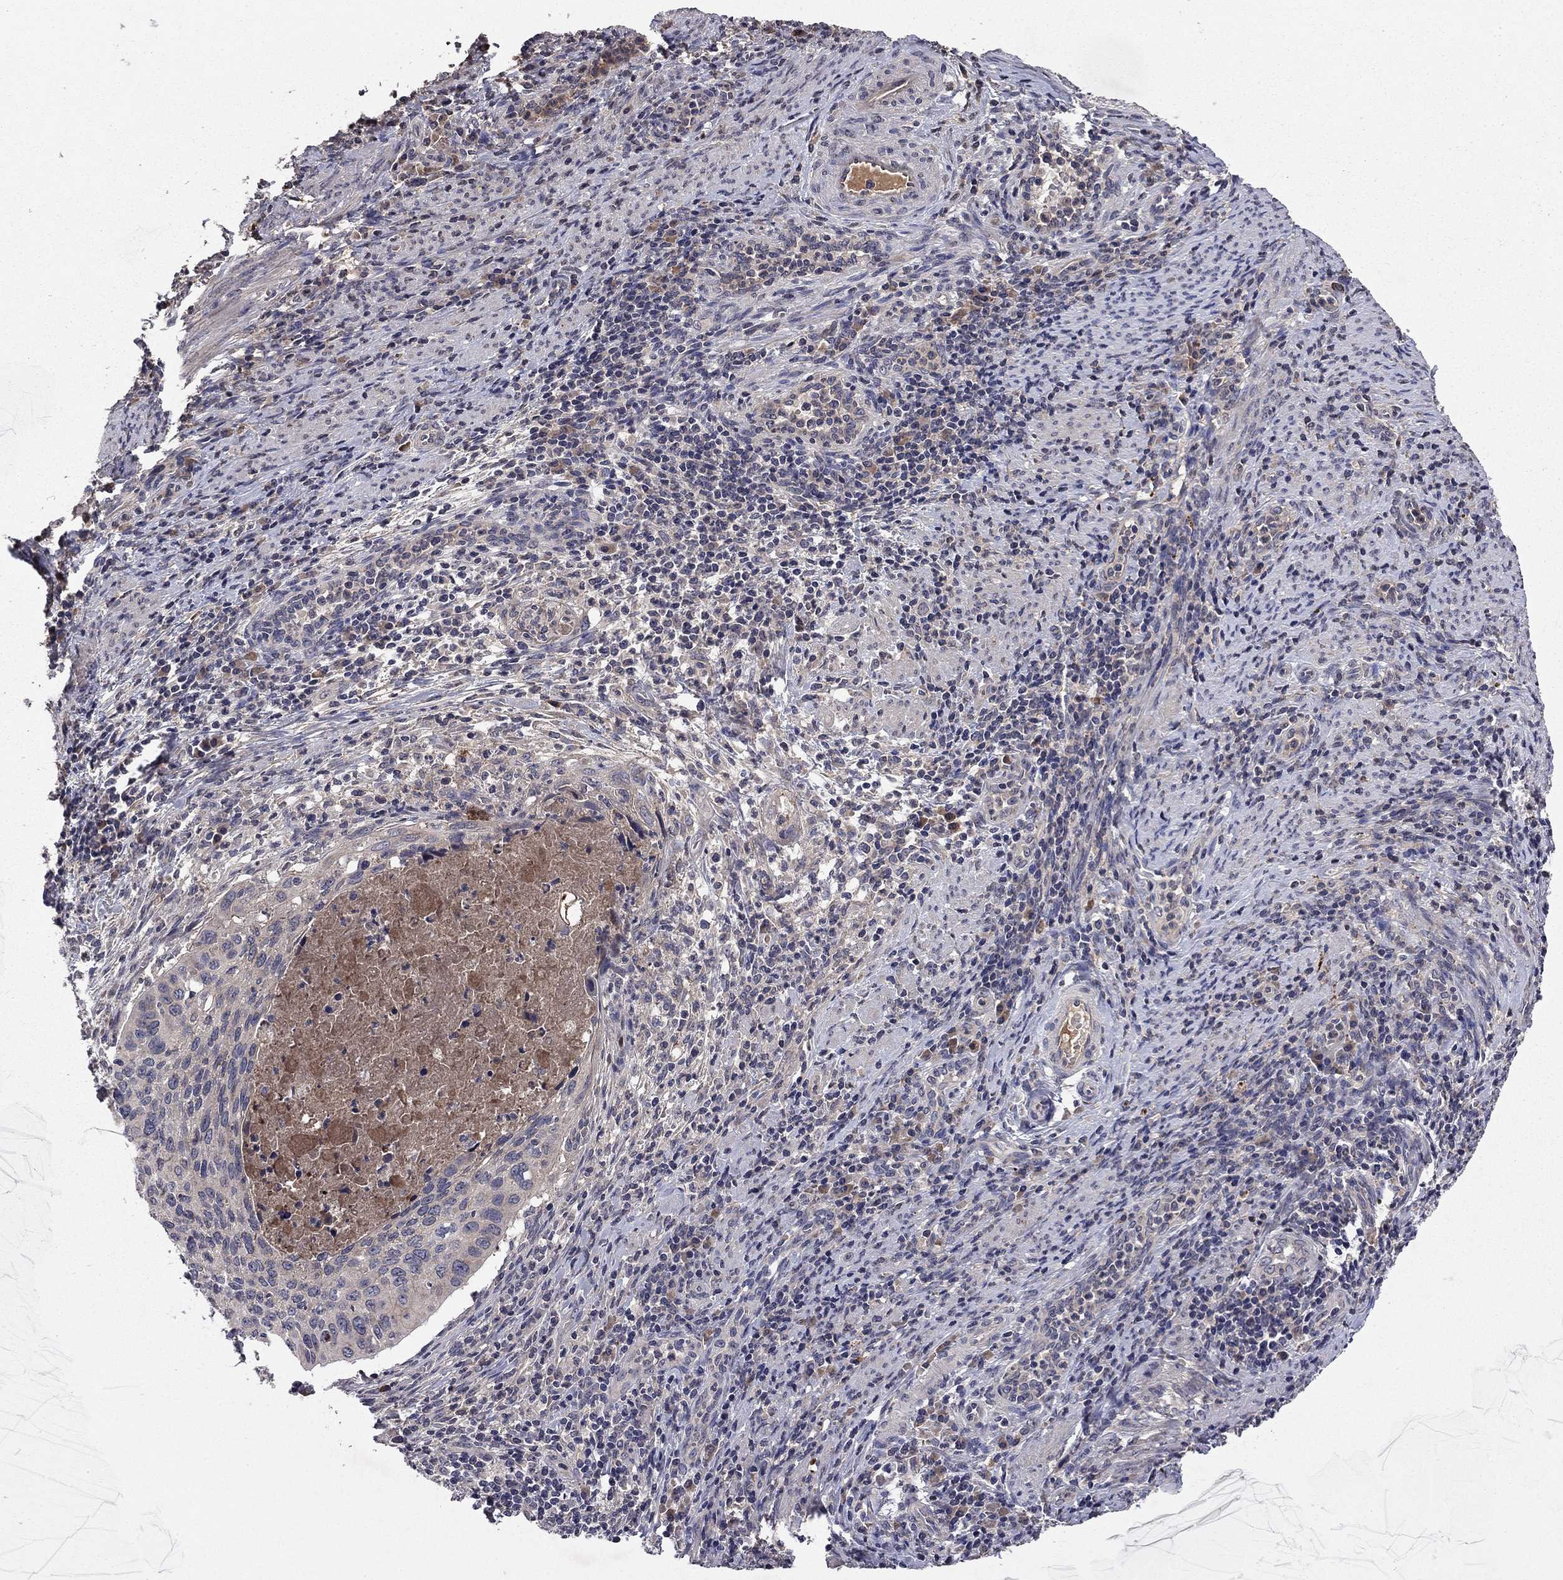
{"staining": {"intensity": "weak", "quantity": "25%-75%", "location": "cytoplasmic/membranous"}, "tissue": "cervical cancer", "cell_type": "Tumor cells", "image_type": "cancer", "snomed": [{"axis": "morphology", "description": "Squamous cell carcinoma, NOS"}, {"axis": "topography", "description": "Cervix"}], "caption": "High-magnification brightfield microscopy of cervical squamous cell carcinoma stained with DAB (brown) and counterstained with hematoxylin (blue). tumor cells exhibit weak cytoplasmic/membranous positivity is identified in about25%-75% of cells.", "gene": "PROS1", "patient": {"sex": "female", "age": 26}}